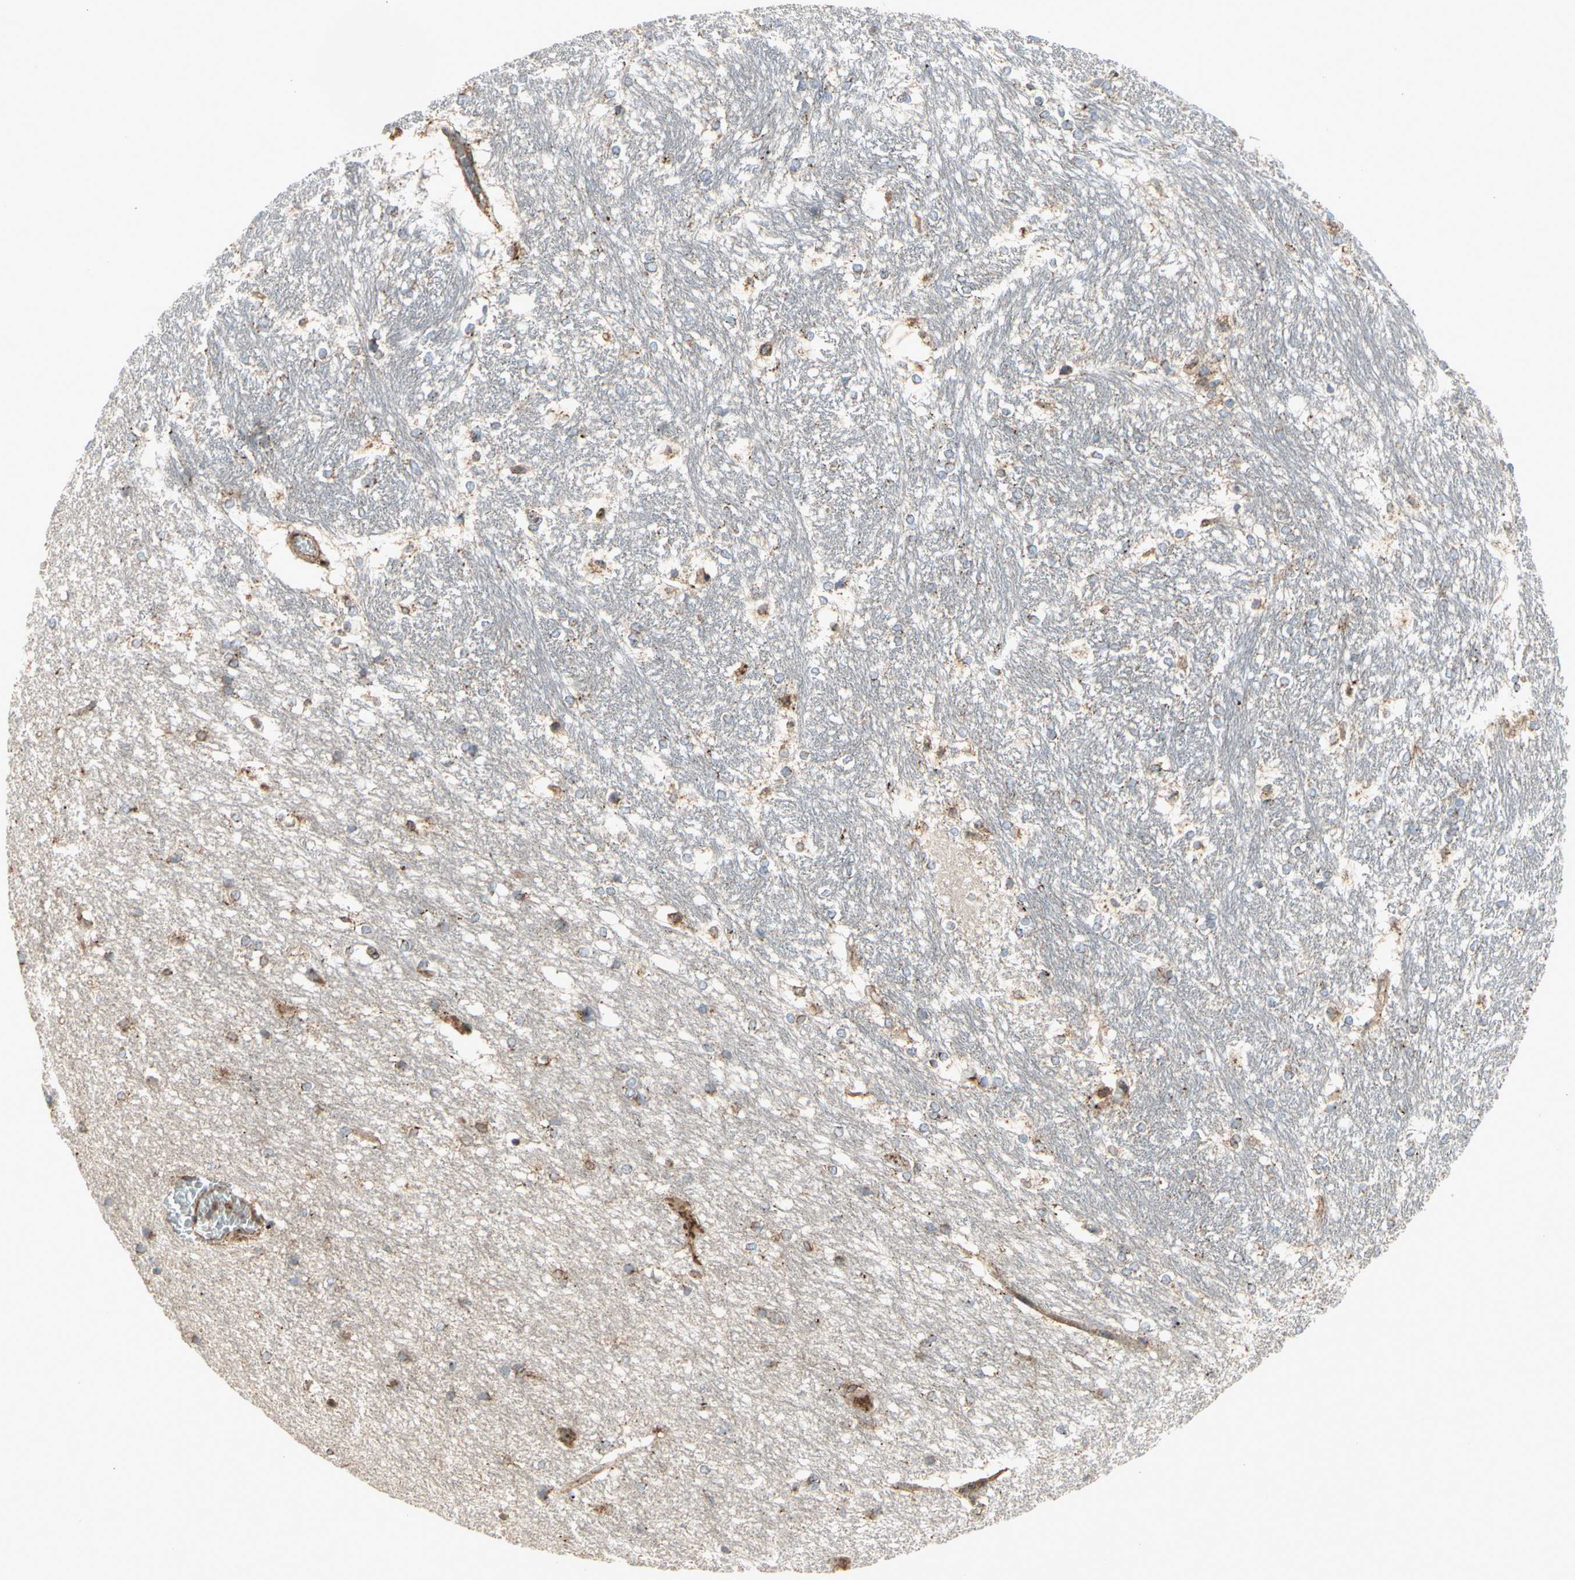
{"staining": {"intensity": "moderate", "quantity": "25%-75%", "location": "cytoplasmic/membranous"}, "tissue": "hippocampus", "cell_type": "Glial cells", "image_type": "normal", "snomed": [{"axis": "morphology", "description": "Normal tissue, NOS"}, {"axis": "topography", "description": "Hippocampus"}], "caption": "Immunohistochemistry (IHC) (DAB (3,3'-diaminobenzidine)) staining of benign human hippocampus reveals moderate cytoplasmic/membranous protein positivity in approximately 25%-75% of glial cells.", "gene": "SLC39A9", "patient": {"sex": "female", "age": 19}}